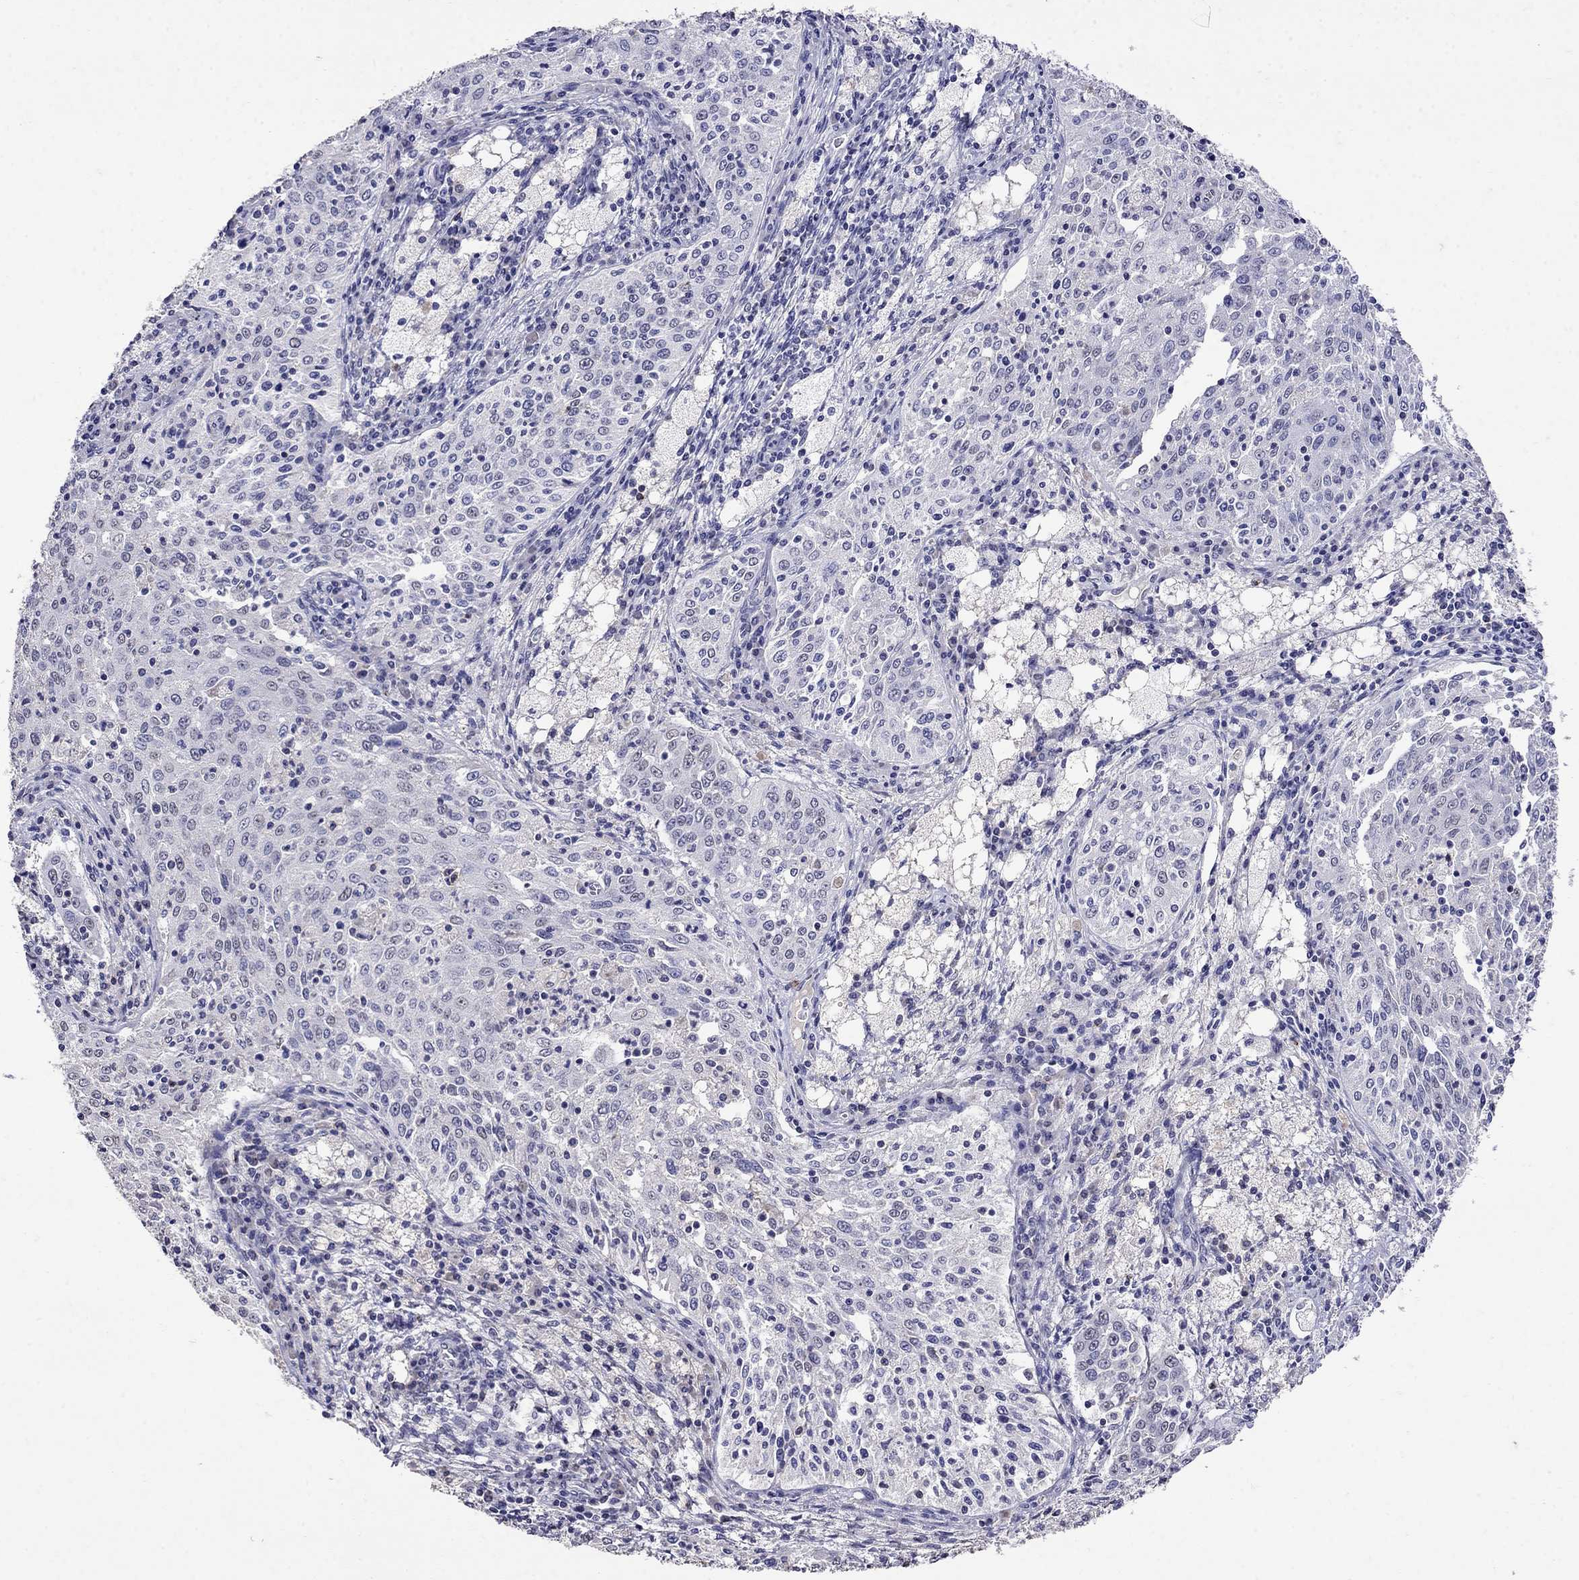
{"staining": {"intensity": "negative", "quantity": "none", "location": "none"}, "tissue": "cervical cancer", "cell_type": "Tumor cells", "image_type": "cancer", "snomed": [{"axis": "morphology", "description": "Squamous cell carcinoma, NOS"}, {"axis": "topography", "description": "Cervix"}], "caption": "This is an immunohistochemistry (IHC) image of squamous cell carcinoma (cervical). There is no positivity in tumor cells.", "gene": "CD8B", "patient": {"sex": "female", "age": 41}}